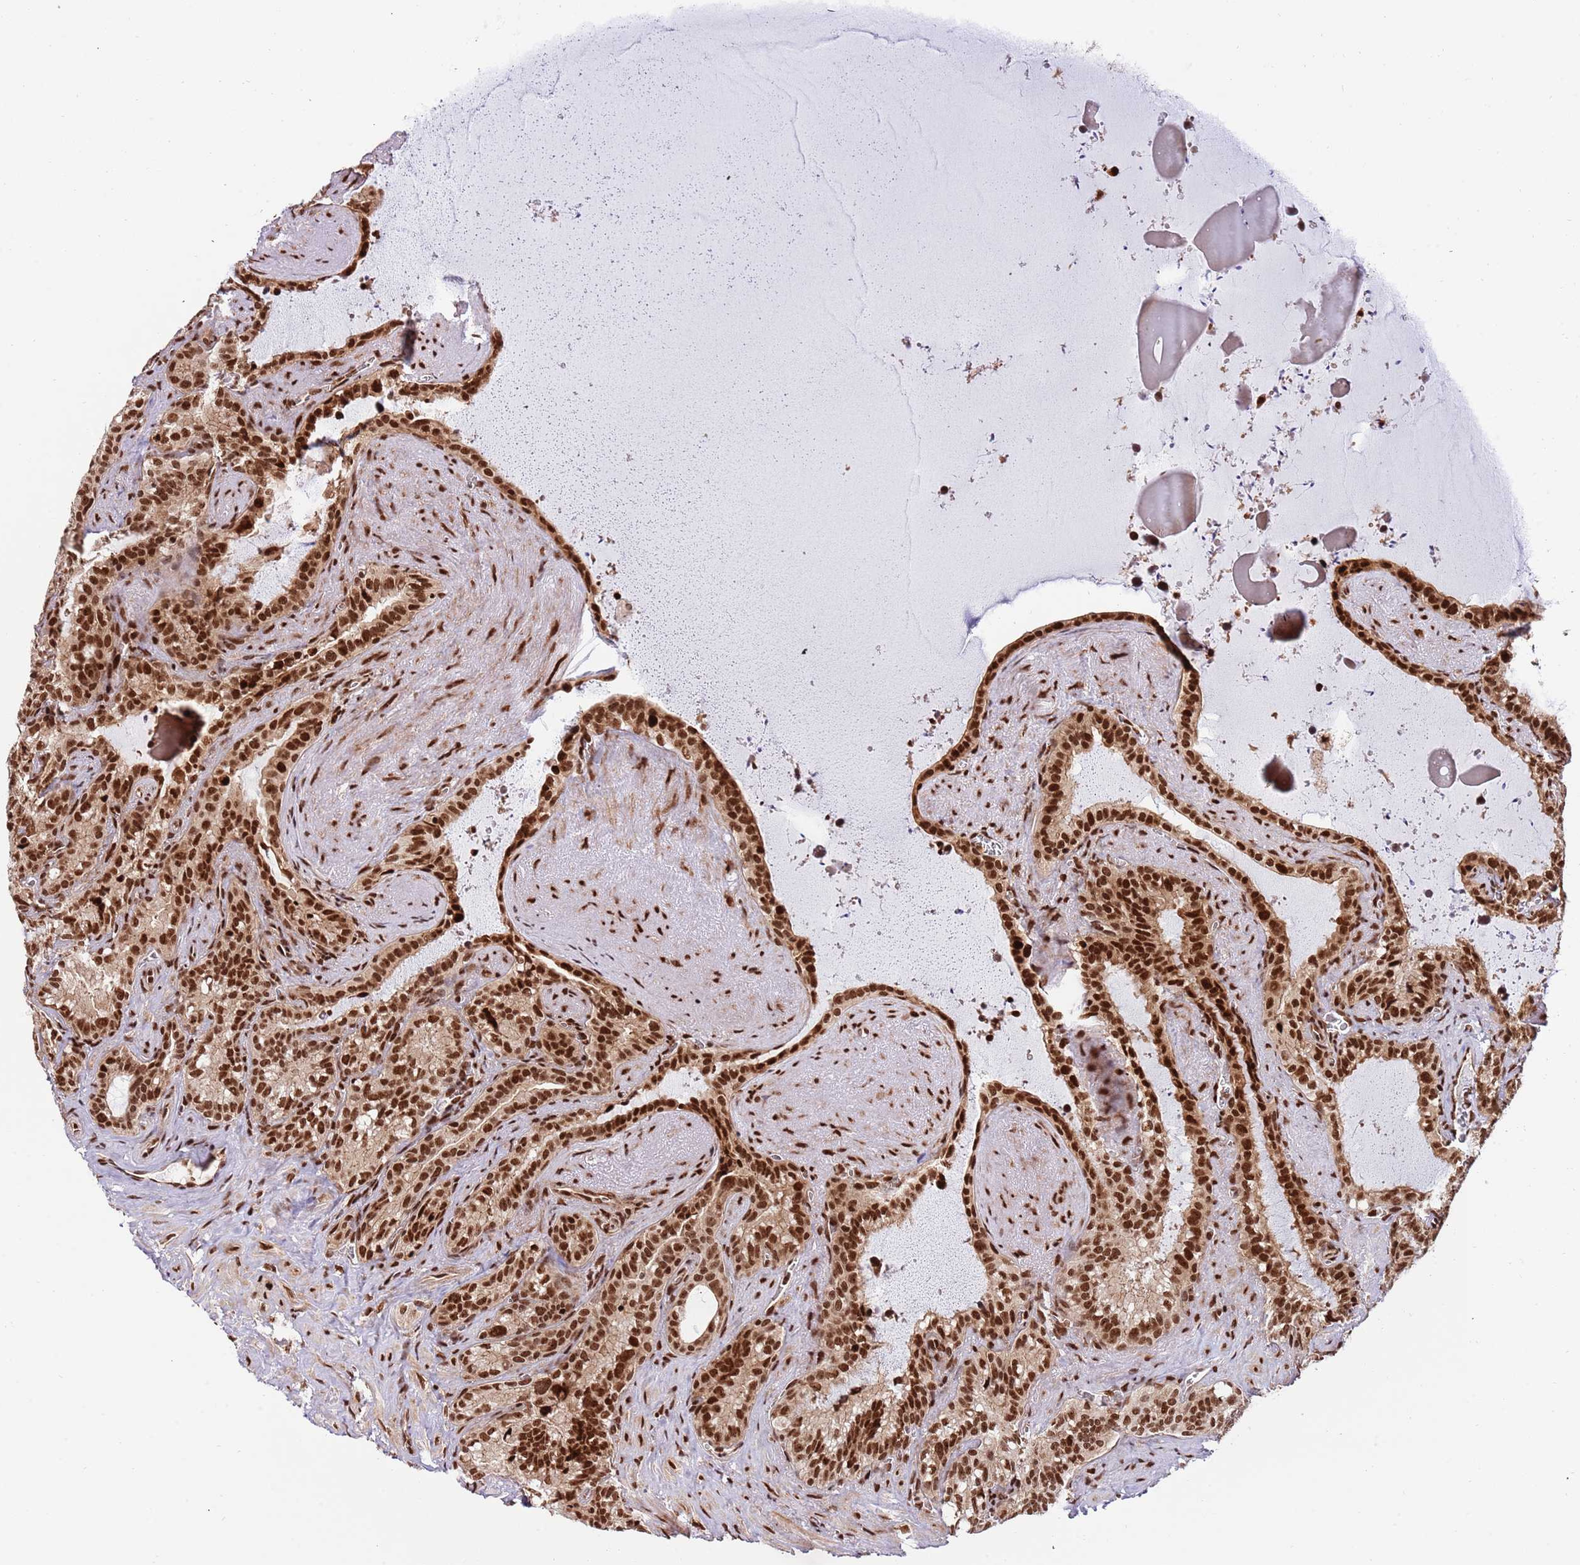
{"staining": {"intensity": "strong", "quantity": ">75%", "location": "cytoplasmic/membranous,nuclear"}, "tissue": "seminal vesicle", "cell_type": "Glandular cells", "image_type": "normal", "snomed": [{"axis": "morphology", "description": "Normal tissue, NOS"}, {"axis": "topography", "description": "Prostate"}, {"axis": "topography", "description": "Seminal veicle"}], "caption": "Seminal vesicle stained with a brown dye shows strong cytoplasmic/membranous,nuclear positive staining in about >75% of glandular cells.", "gene": "RIF1", "patient": {"sex": "male", "age": 58}}